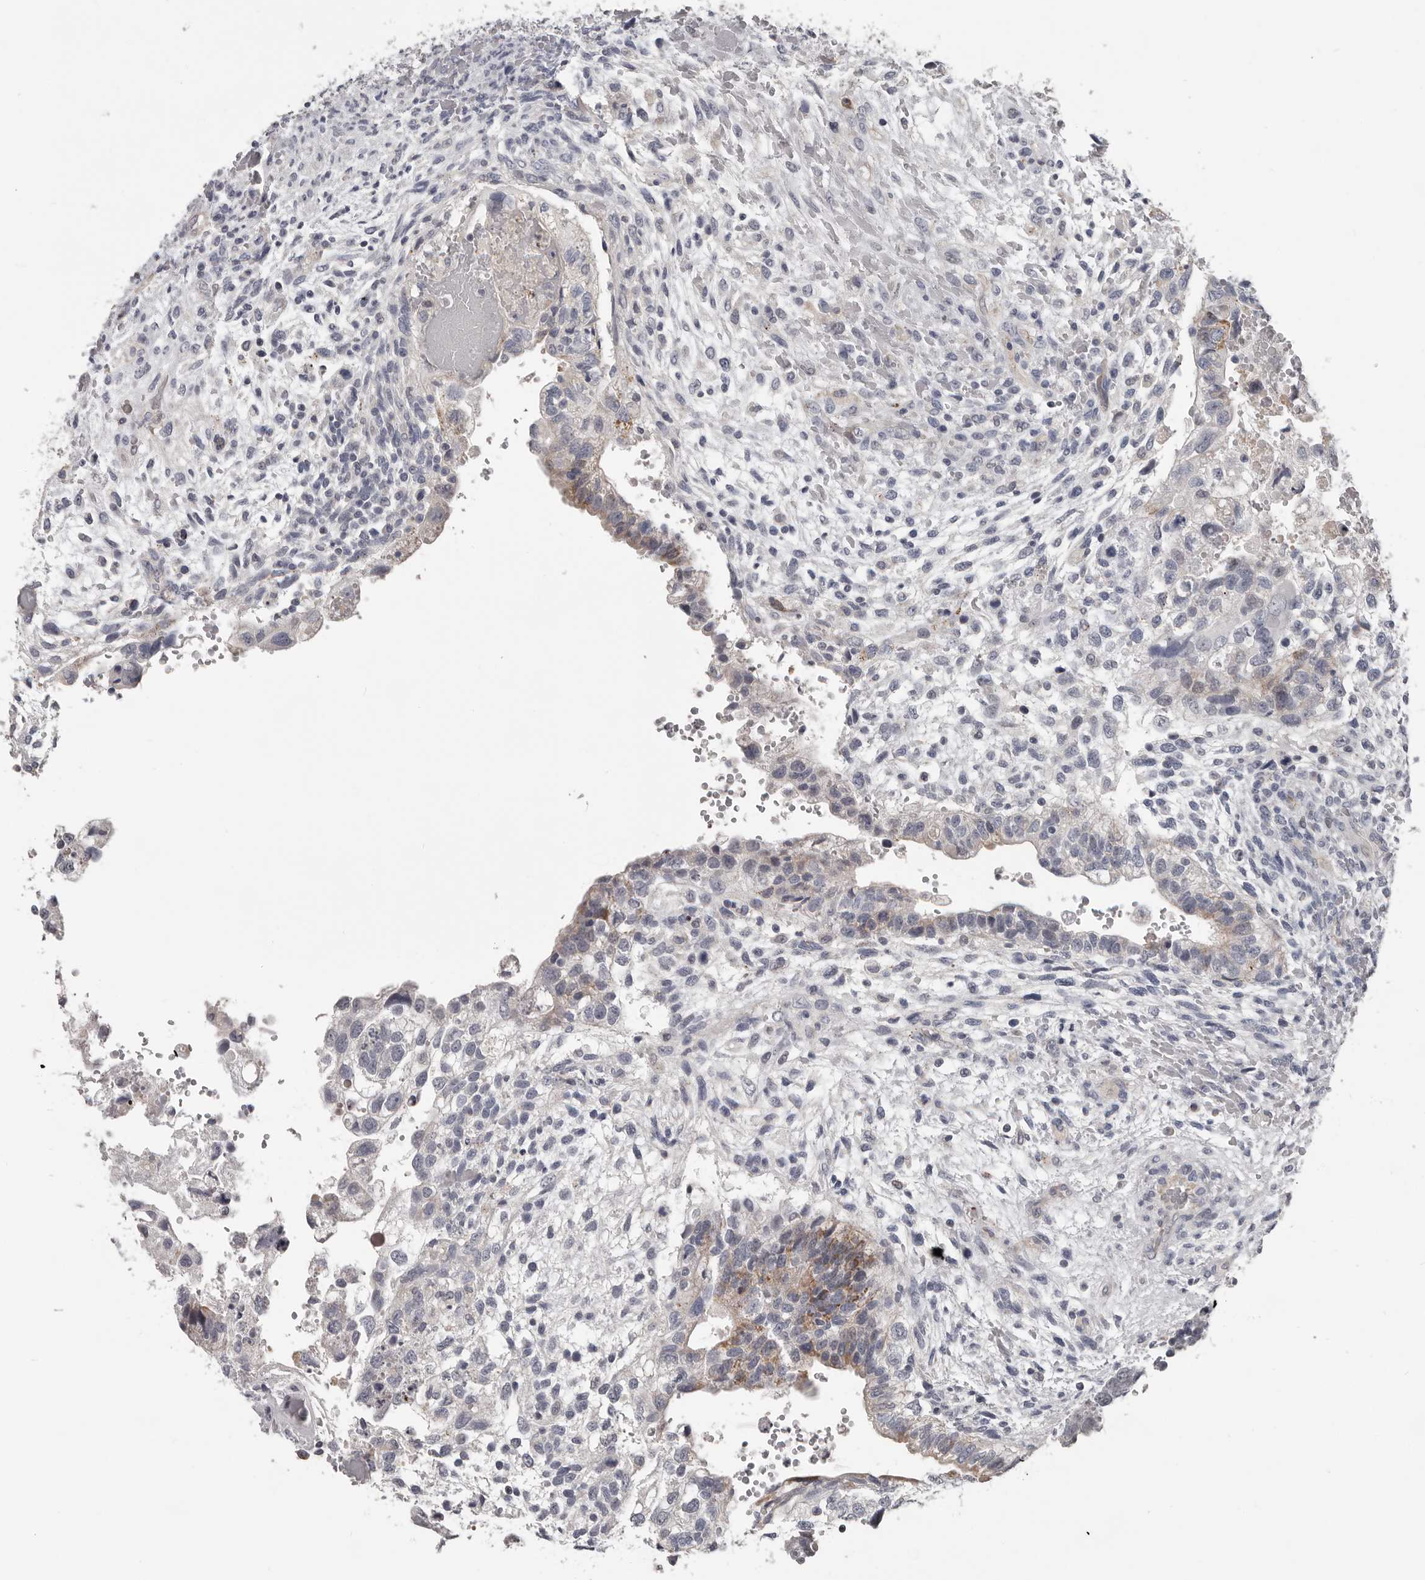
{"staining": {"intensity": "weak", "quantity": "<25%", "location": "cytoplasmic/membranous"}, "tissue": "testis cancer", "cell_type": "Tumor cells", "image_type": "cancer", "snomed": [{"axis": "morphology", "description": "Carcinoma, Embryonal, NOS"}, {"axis": "topography", "description": "Testis"}], "caption": "A micrograph of human embryonal carcinoma (testis) is negative for staining in tumor cells.", "gene": "RNF217", "patient": {"sex": "male", "age": 37}}